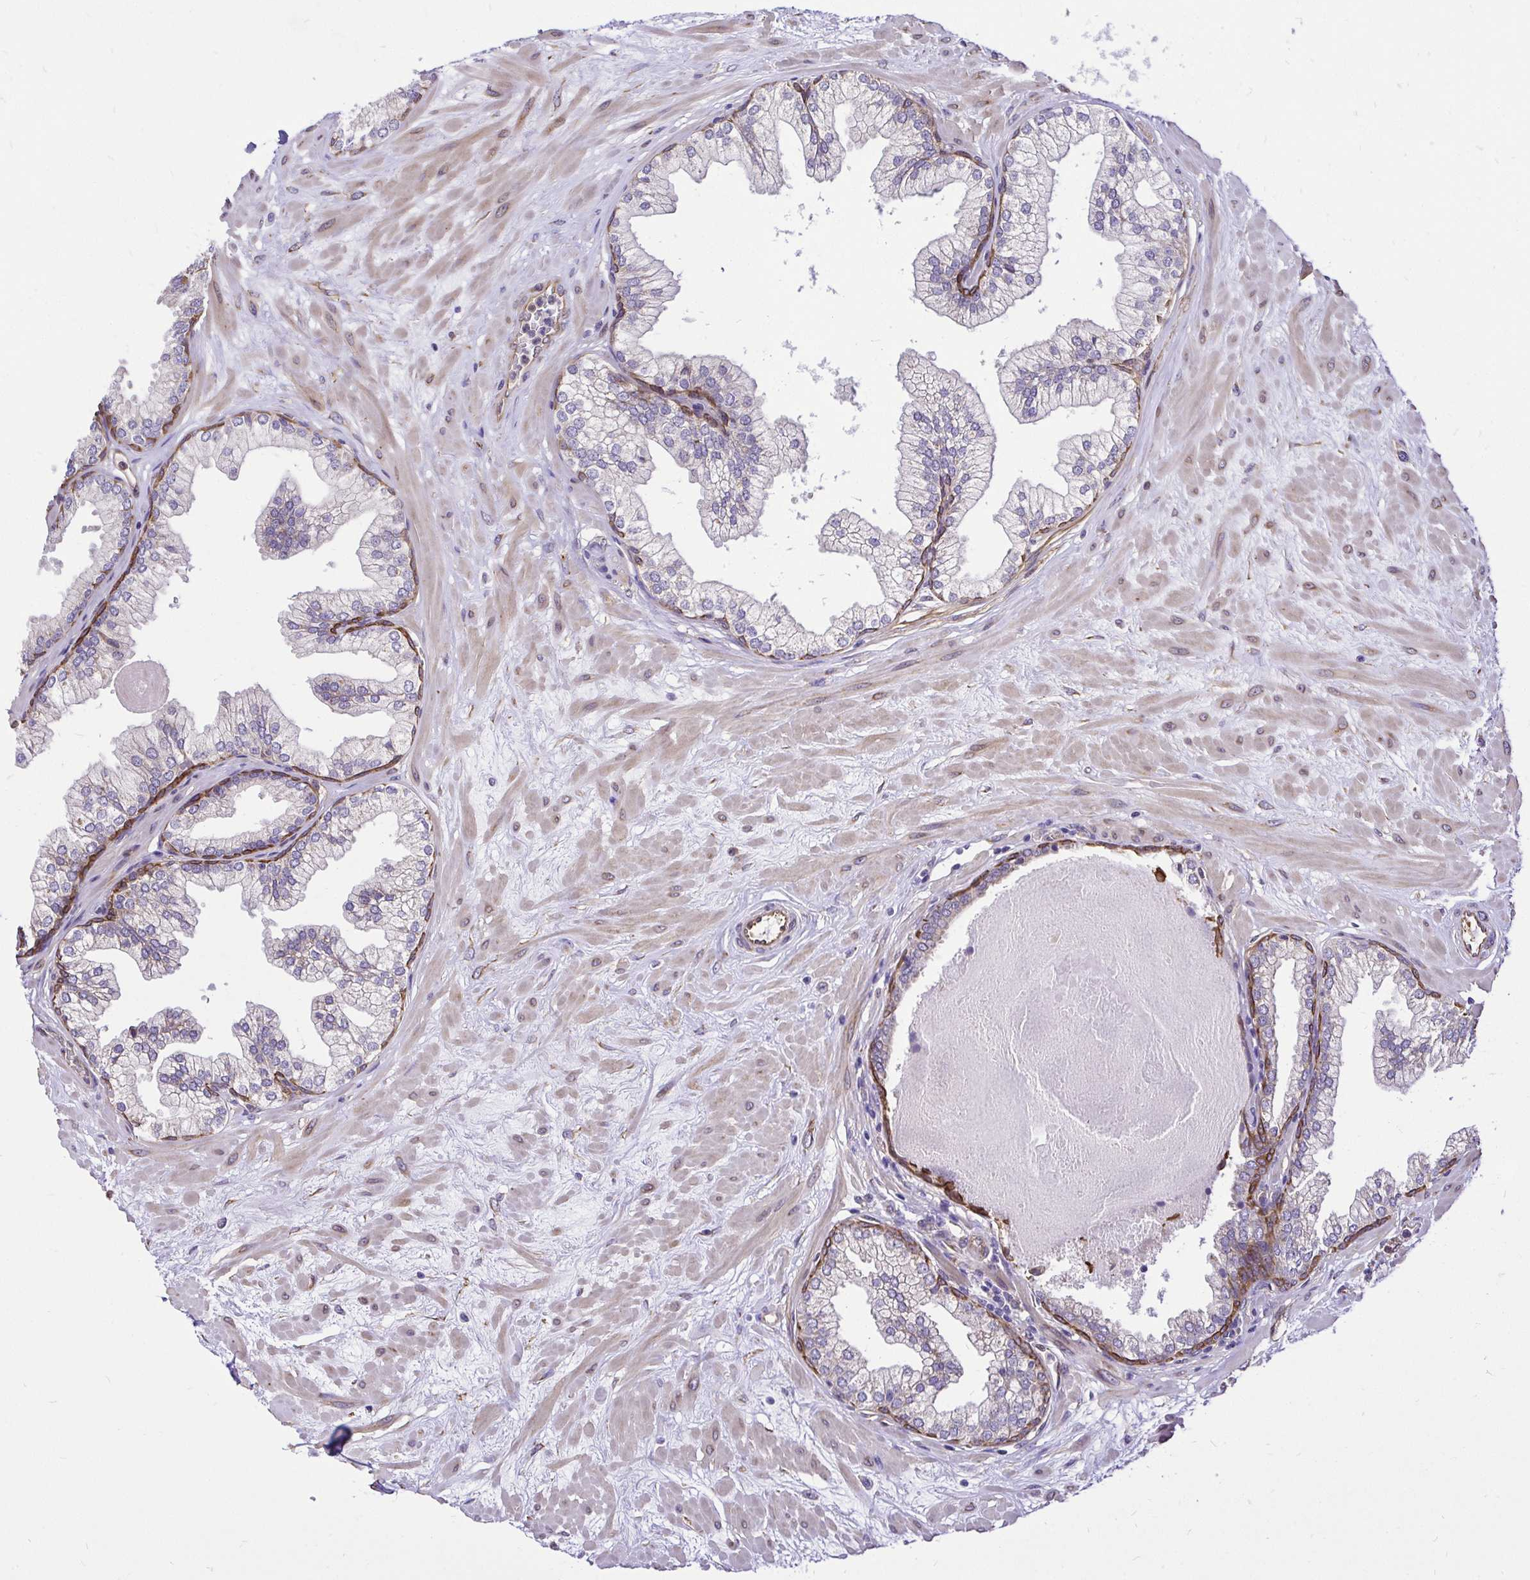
{"staining": {"intensity": "moderate", "quantity": "<25%", "location": "cytoplasmic/membranous"}, "tissue": "prostate", "cell_type": "Glandular cells", "image_type": "normal", "snomed": [{"axis": "morphology", "description": "Normal tissue, NOS"}, {"axis": "topography", "description": "Prostate"}, {"axis": "topography", "description": "Peripheral nerve tissue"}], "caption": "Protein staining of unremarkable prostate reveals moderate cytoplasmic/membranous expression in about <25% of glandular cells.", "gene": "CCDC122", "patient": {"sex": "male", "age": 61}}